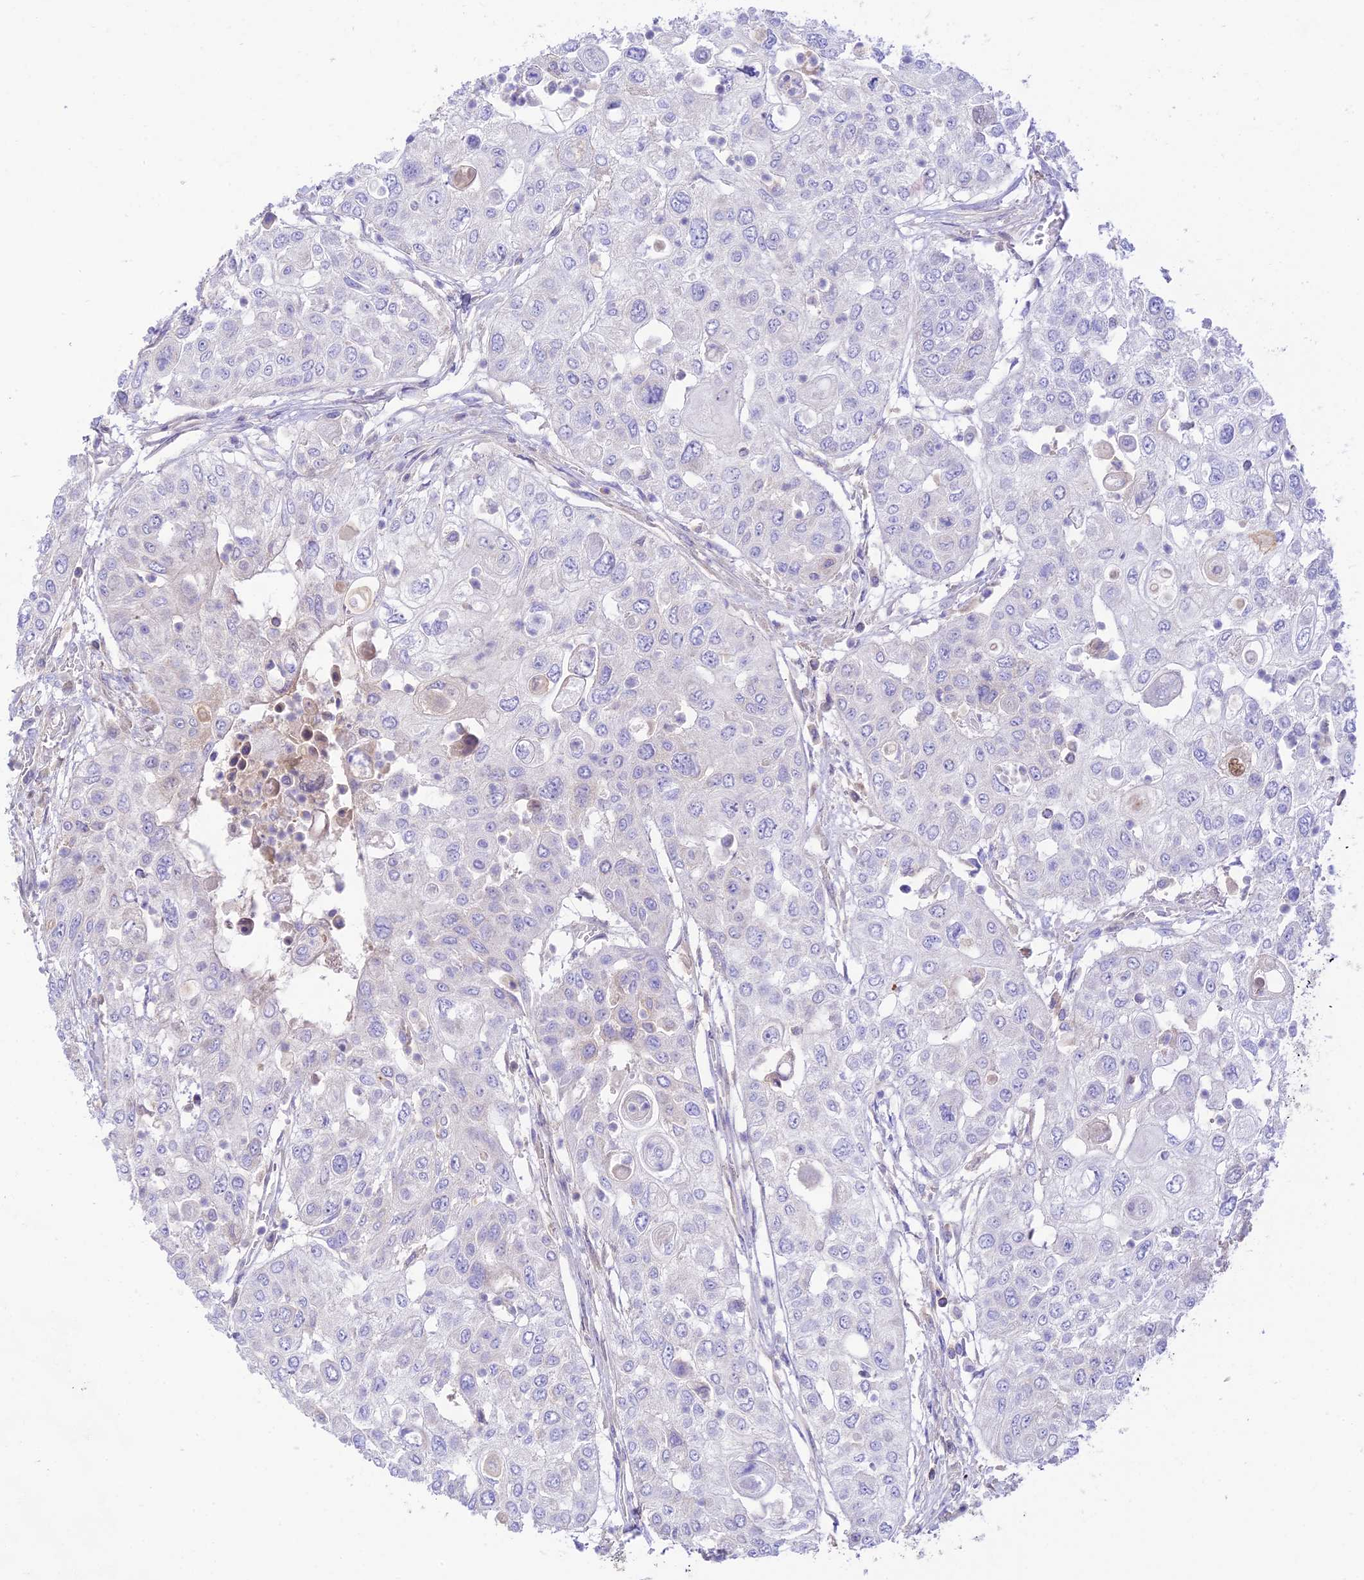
{"staining": {"intensity": "negative", "quantity": "none", "location": "none"}, "tissue": "urothelial cancer", "cell_type": "Tumor cells", "image_type": "cancer", "snomed": [{"axis": "morphology", "description": "Urothelial carcinoma, High grade"}, {"axis": "topography", "description": "Urinary bladder"}], "caption": "High magnification brightfield microscopy of high-grade urothelial carcinoma stained with DAB (3,3'-diaminobenzidine) (brown) and counterstained with hematoxylin (blue): tumor cells show no significant positivity. The staining is performed using DAB brown chromogen with nuclei counter-stained in using hematoxylin.", "gene": "NLRP9", "patient": {"sex": "female", "age": 79}}